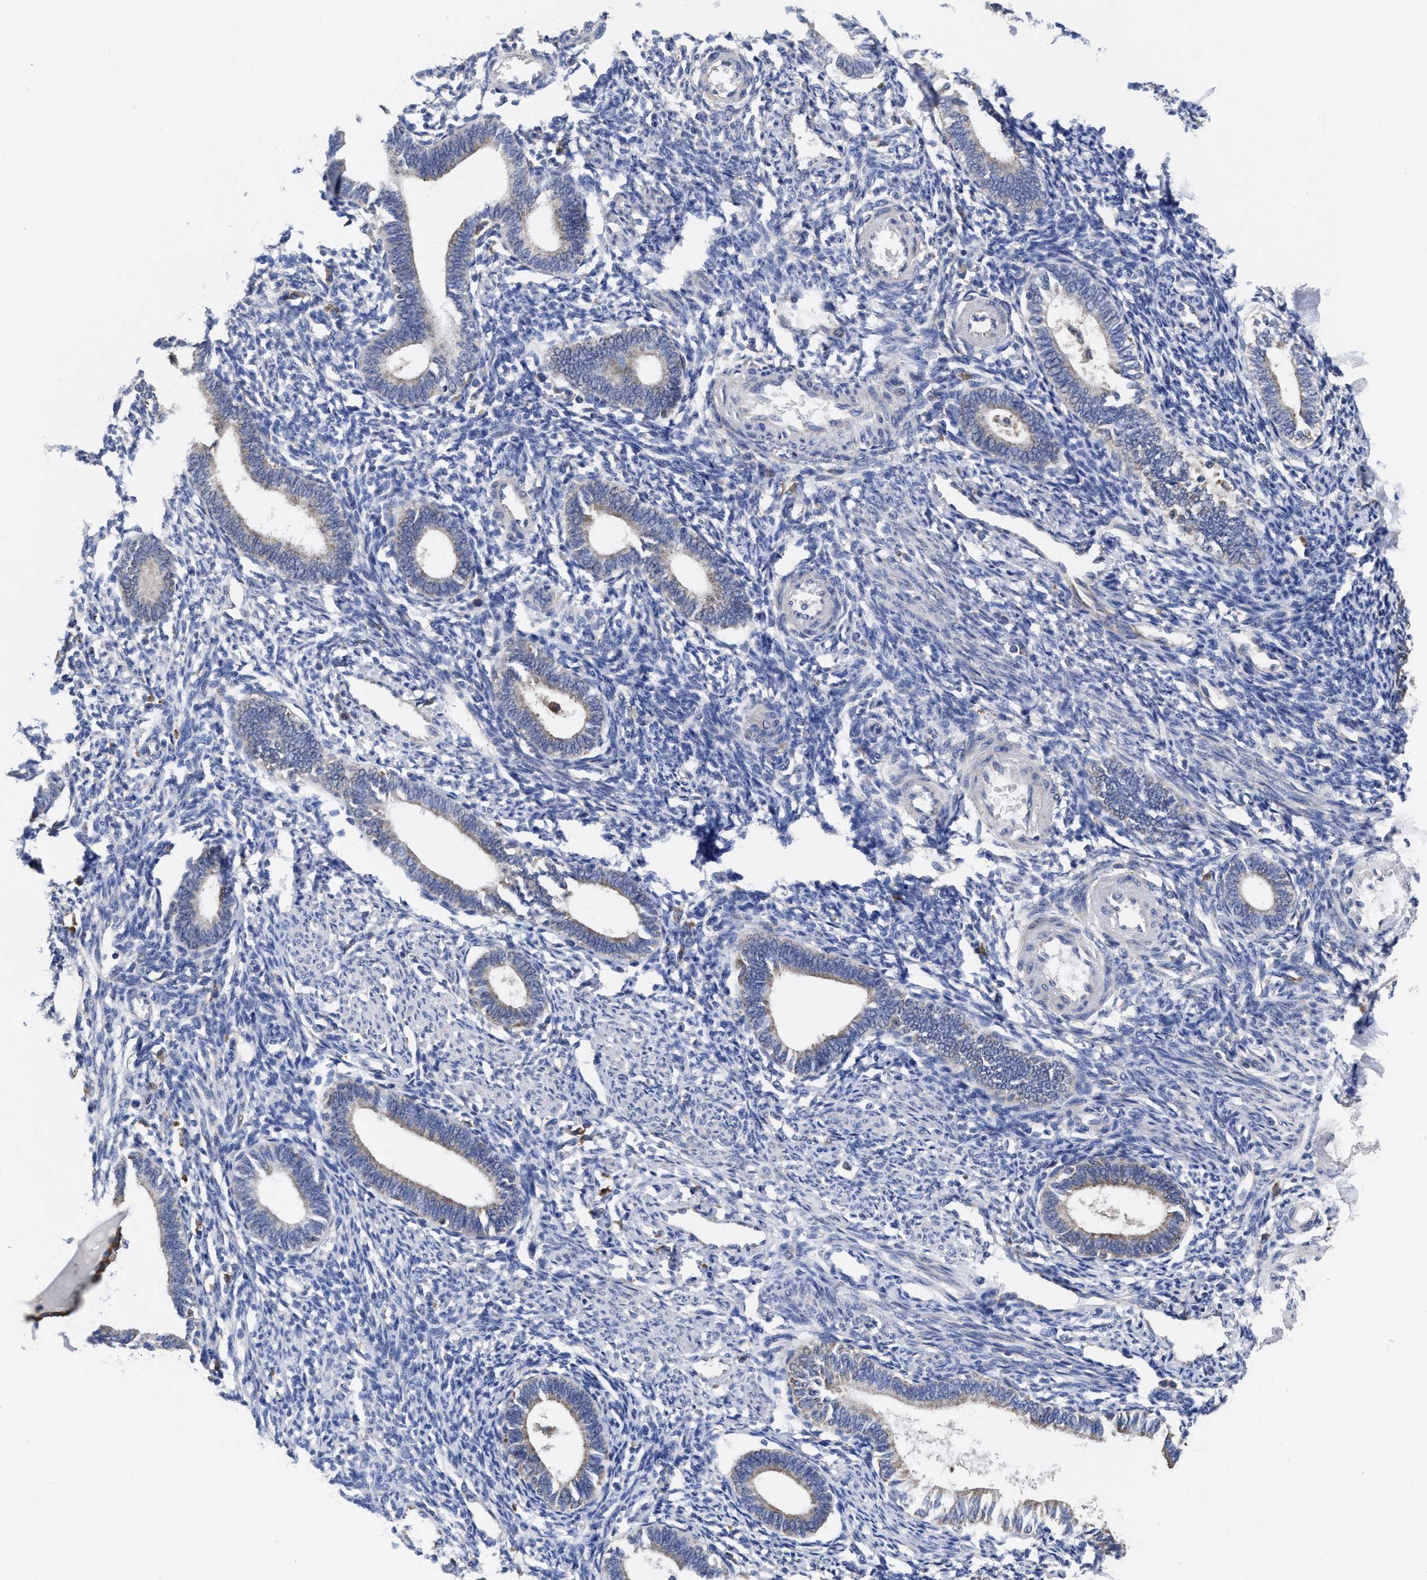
{"staining": {"intensity": "weak", "quantity": "<25%", "location": "cytoplasmic/membranous"}, "tissue": "endometrium", "cell_type": "Cells in endometrial stroma", "image_type": "normal", "snomed": [{"axis": "morphology", "description": "Normal tissue, NOS"}, {"axis": "topography", "description": "Endometrium"}], "caption": "A histopathology image of endometrium stained for a protein displays no brown staining in cells in endometrial stroma. (Stains: DAB IHC with hematoxylin counter stain, Microscopy: brightfield microscopy at high magnification).", "gene": "TXNDC17", "patient": {"sex": "female", "age": 41}}